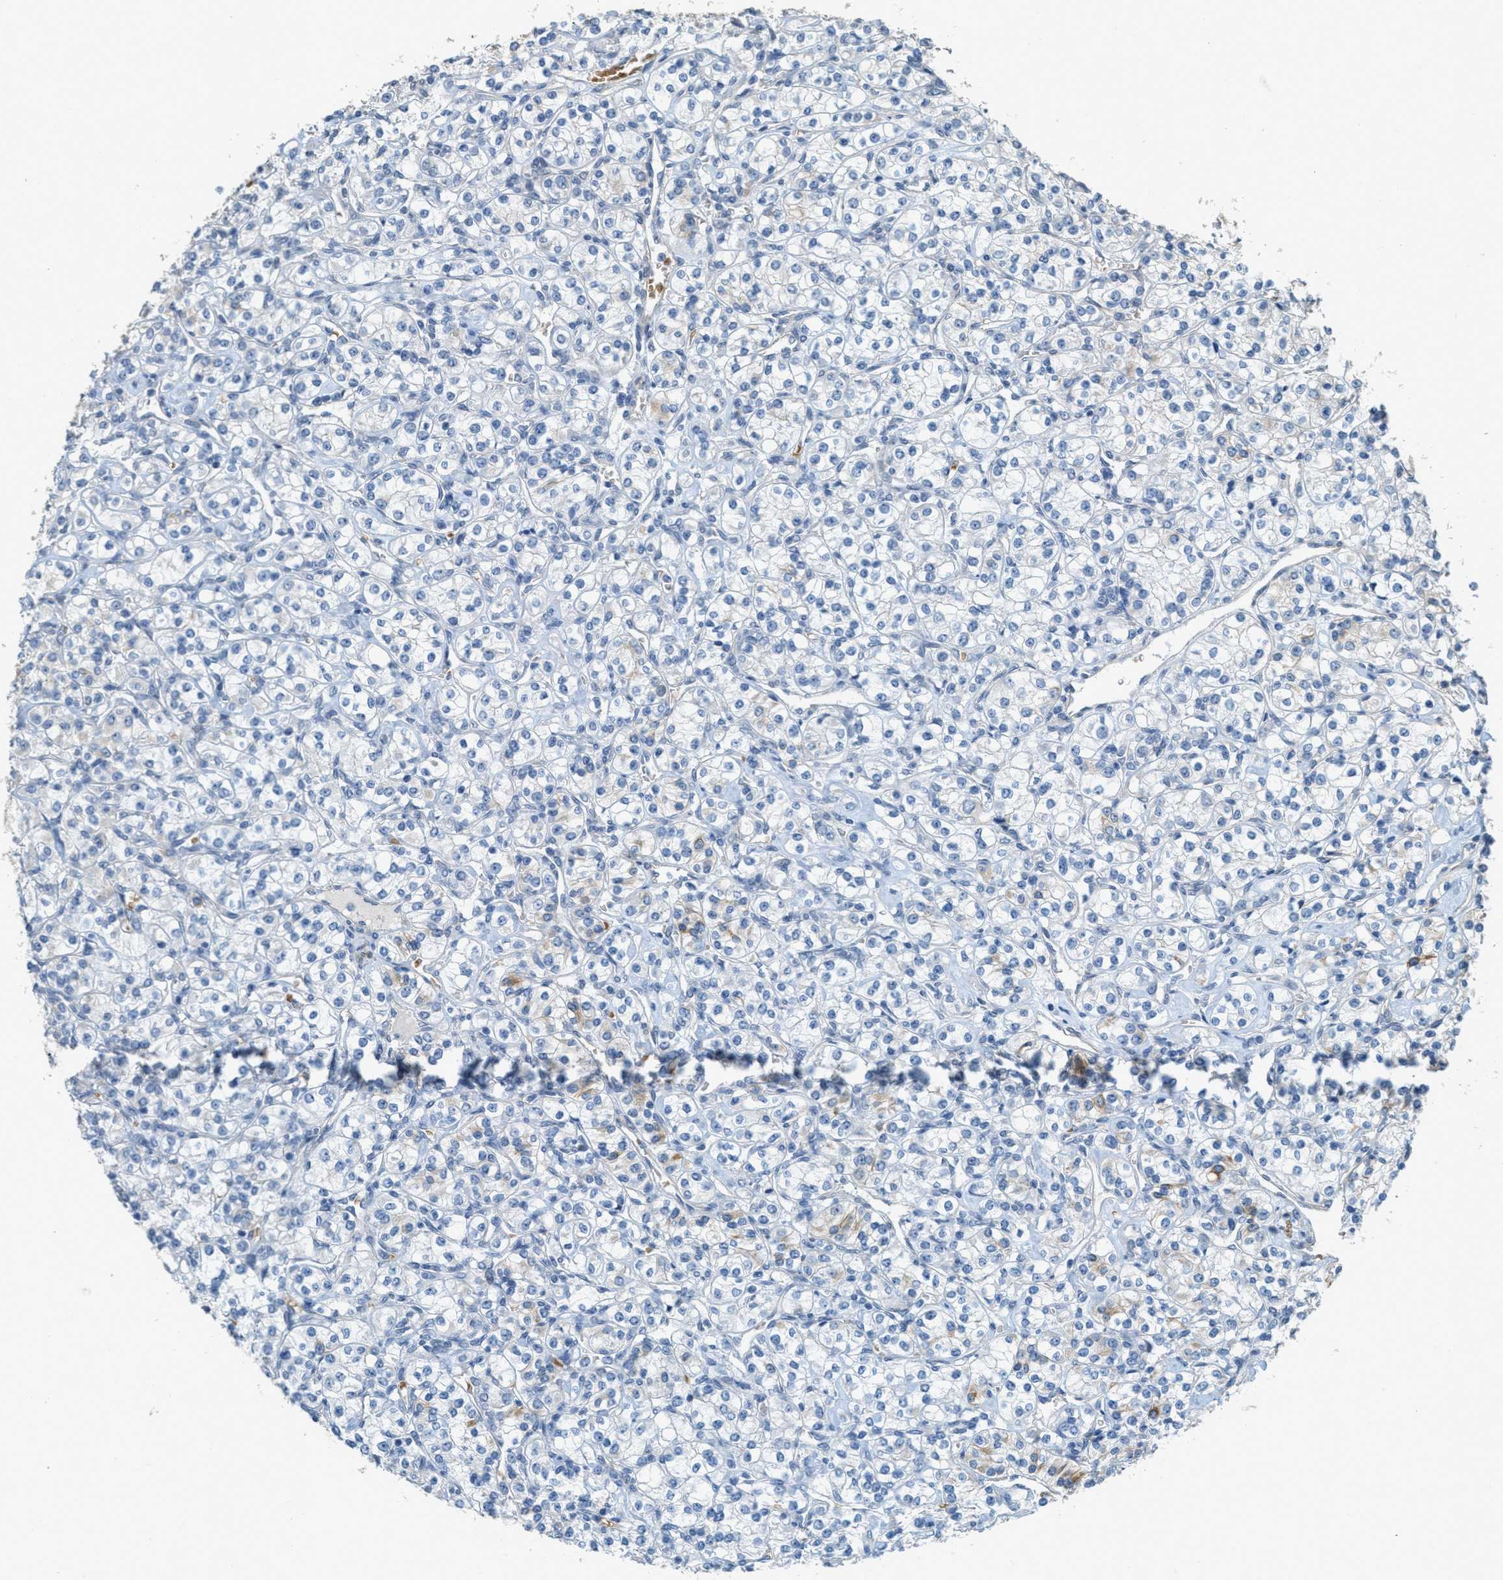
{"staining": {"intensity": "negative", "quantity": "none", "location": "none"}, "tissue": "renal cancer", "cell_type": "Tumor cells", "image_type": "cancer", "snomed": [{"axis": "morphology", "description": "Adenocarcinoma, NOS"}, {"axis": "topography", "description": "Kidney"}], "caption": "This is a histopathology image of immunohistochemistry staining of renal cancer (adenocarcinoma), which shows no expression in tumor cells.", "gene": "MRS2", "patient": {"sex": "male", "age": 77}}